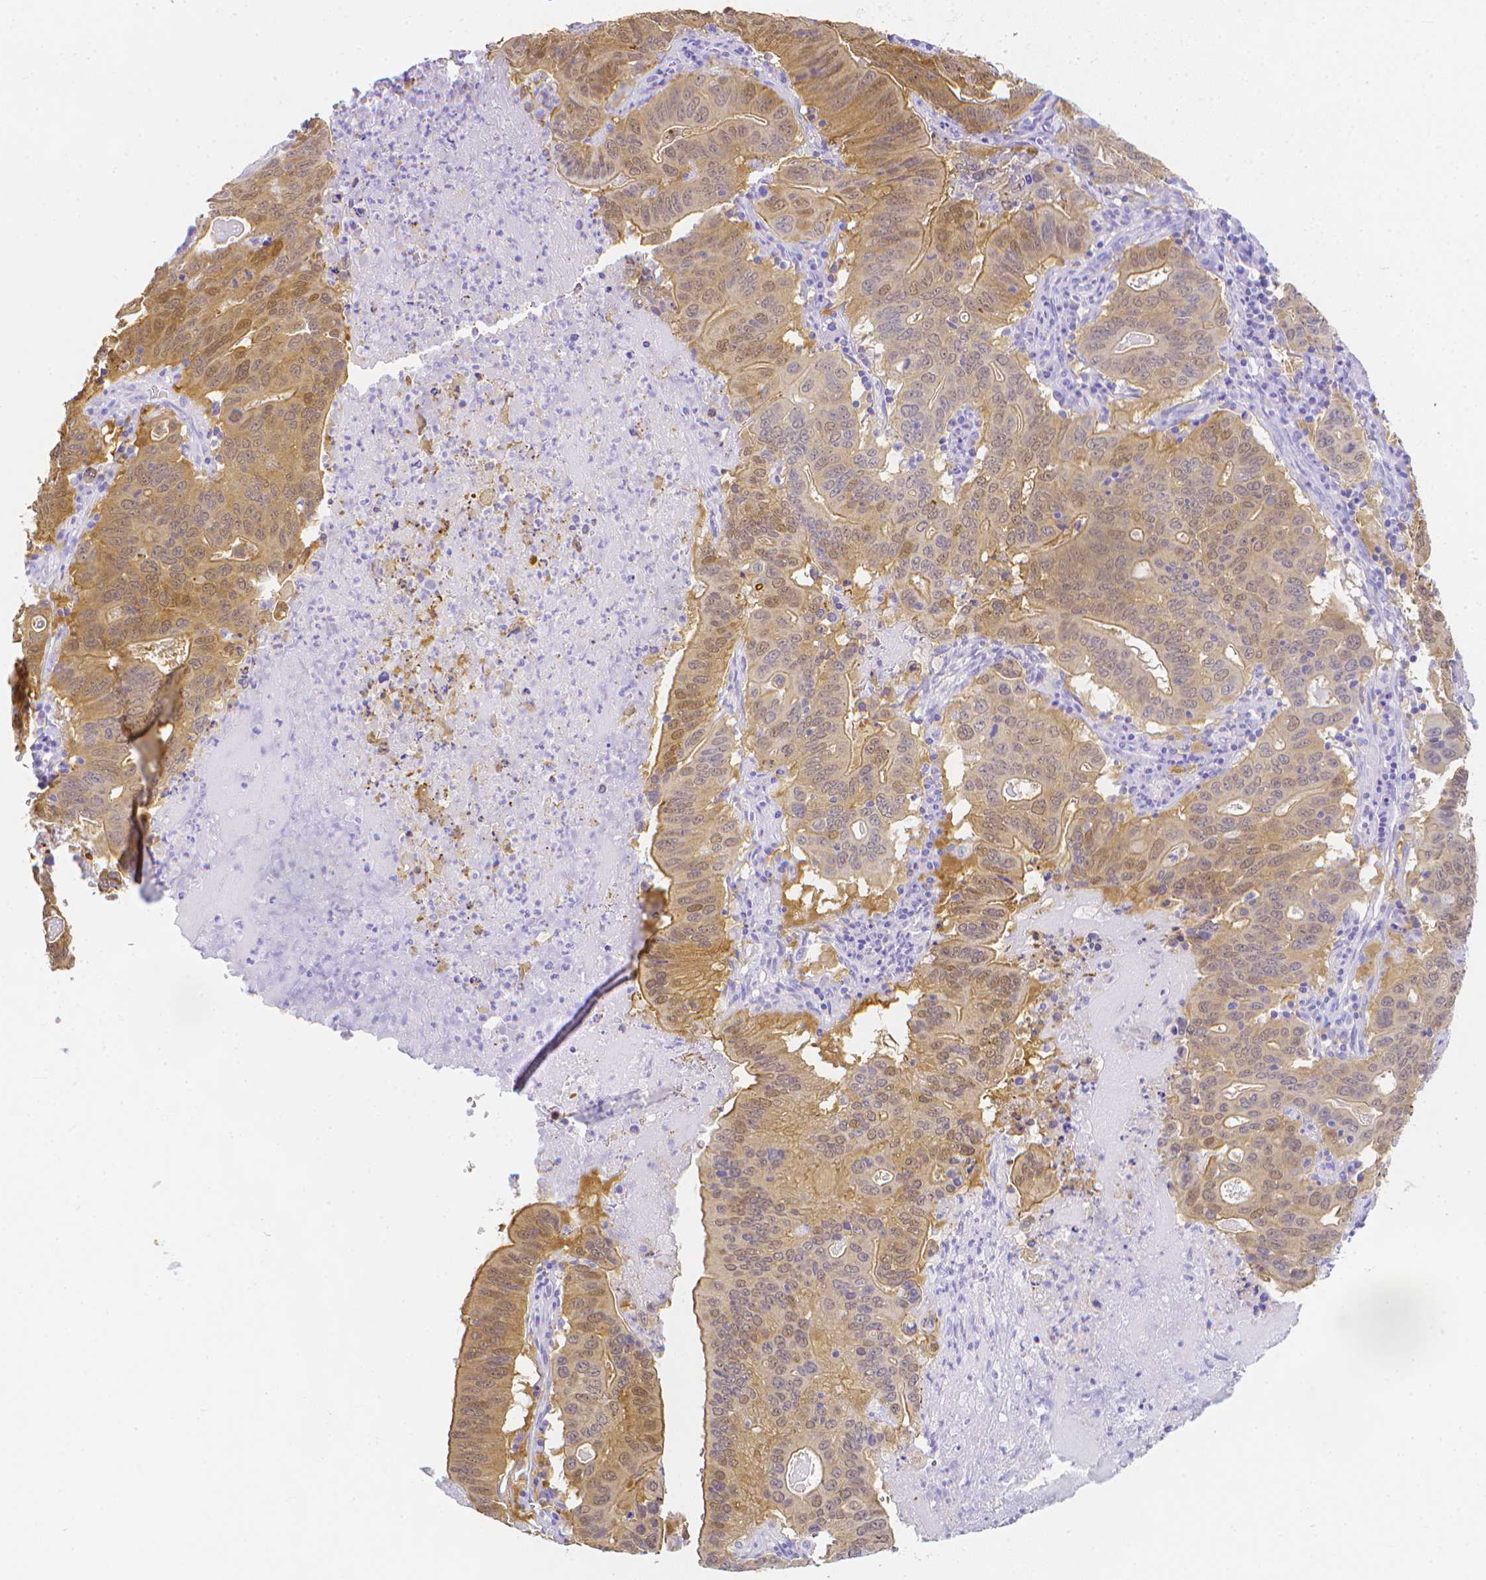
{"staining": {"intensity": "weak", "quantity": ">75%", "location": "cytoplasmic/membranous,nuclear"}, "tissue": "lung cancer", "cell_type": "Tumor cells", "image_type": "cancer", "snomed": [{"axis": "morphology", "description": "Adenocarcinoma, NOS"}, {"axis": "topography", "description": "Lung"}], "caption": "Protein analysis of lung cancer (adenocarcinoma) tissue reveals weak cytoplasmic/membranous and nuclear positivity in about >75% of tumor cells.", "gene": "LGALS4", "patient": {"sex": "female", "age": 60}}